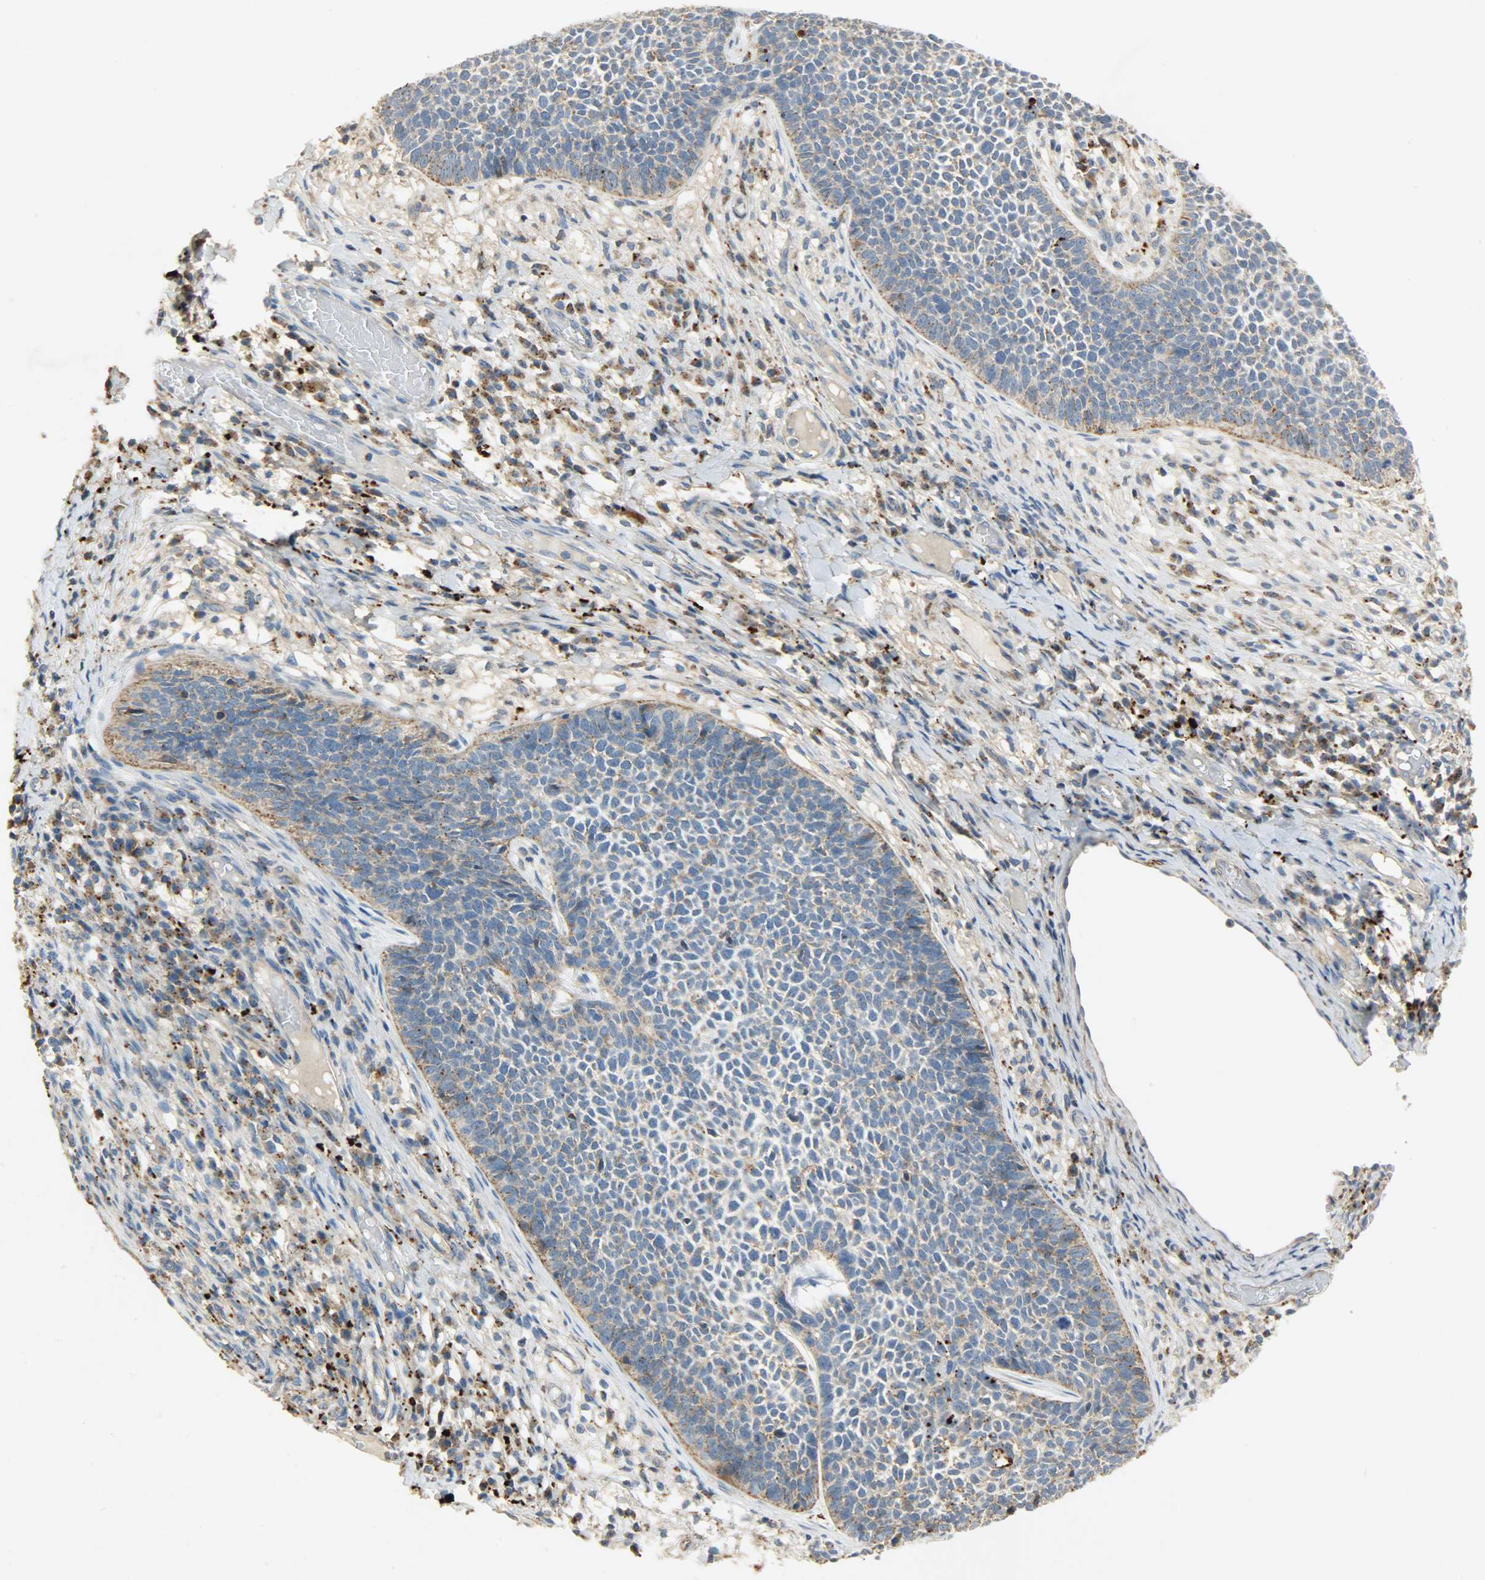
{"staining": {"intensity": "weak", "quantity": "25%-75%", "location": "cytoplasmic/membranous"}, "tissue": "skin cancer", "cell_type": "Tumor cells", "image_type": "cancer", "snomed": [{"axis": "morphology", "description": "Basal cell carcinoma"}, {"axis": "topography", "description": "Skin"}], "caption": "High-power microscopy captured an immunohistochemistry micrograph of skin cancer (basal cell carcinoma), revealing weak cytoplasmic/membranous positivity in approximately 25%-75% of tumor cells.", "gene": "ASAH1", "patient": {"sex": "female", "age": 84}}